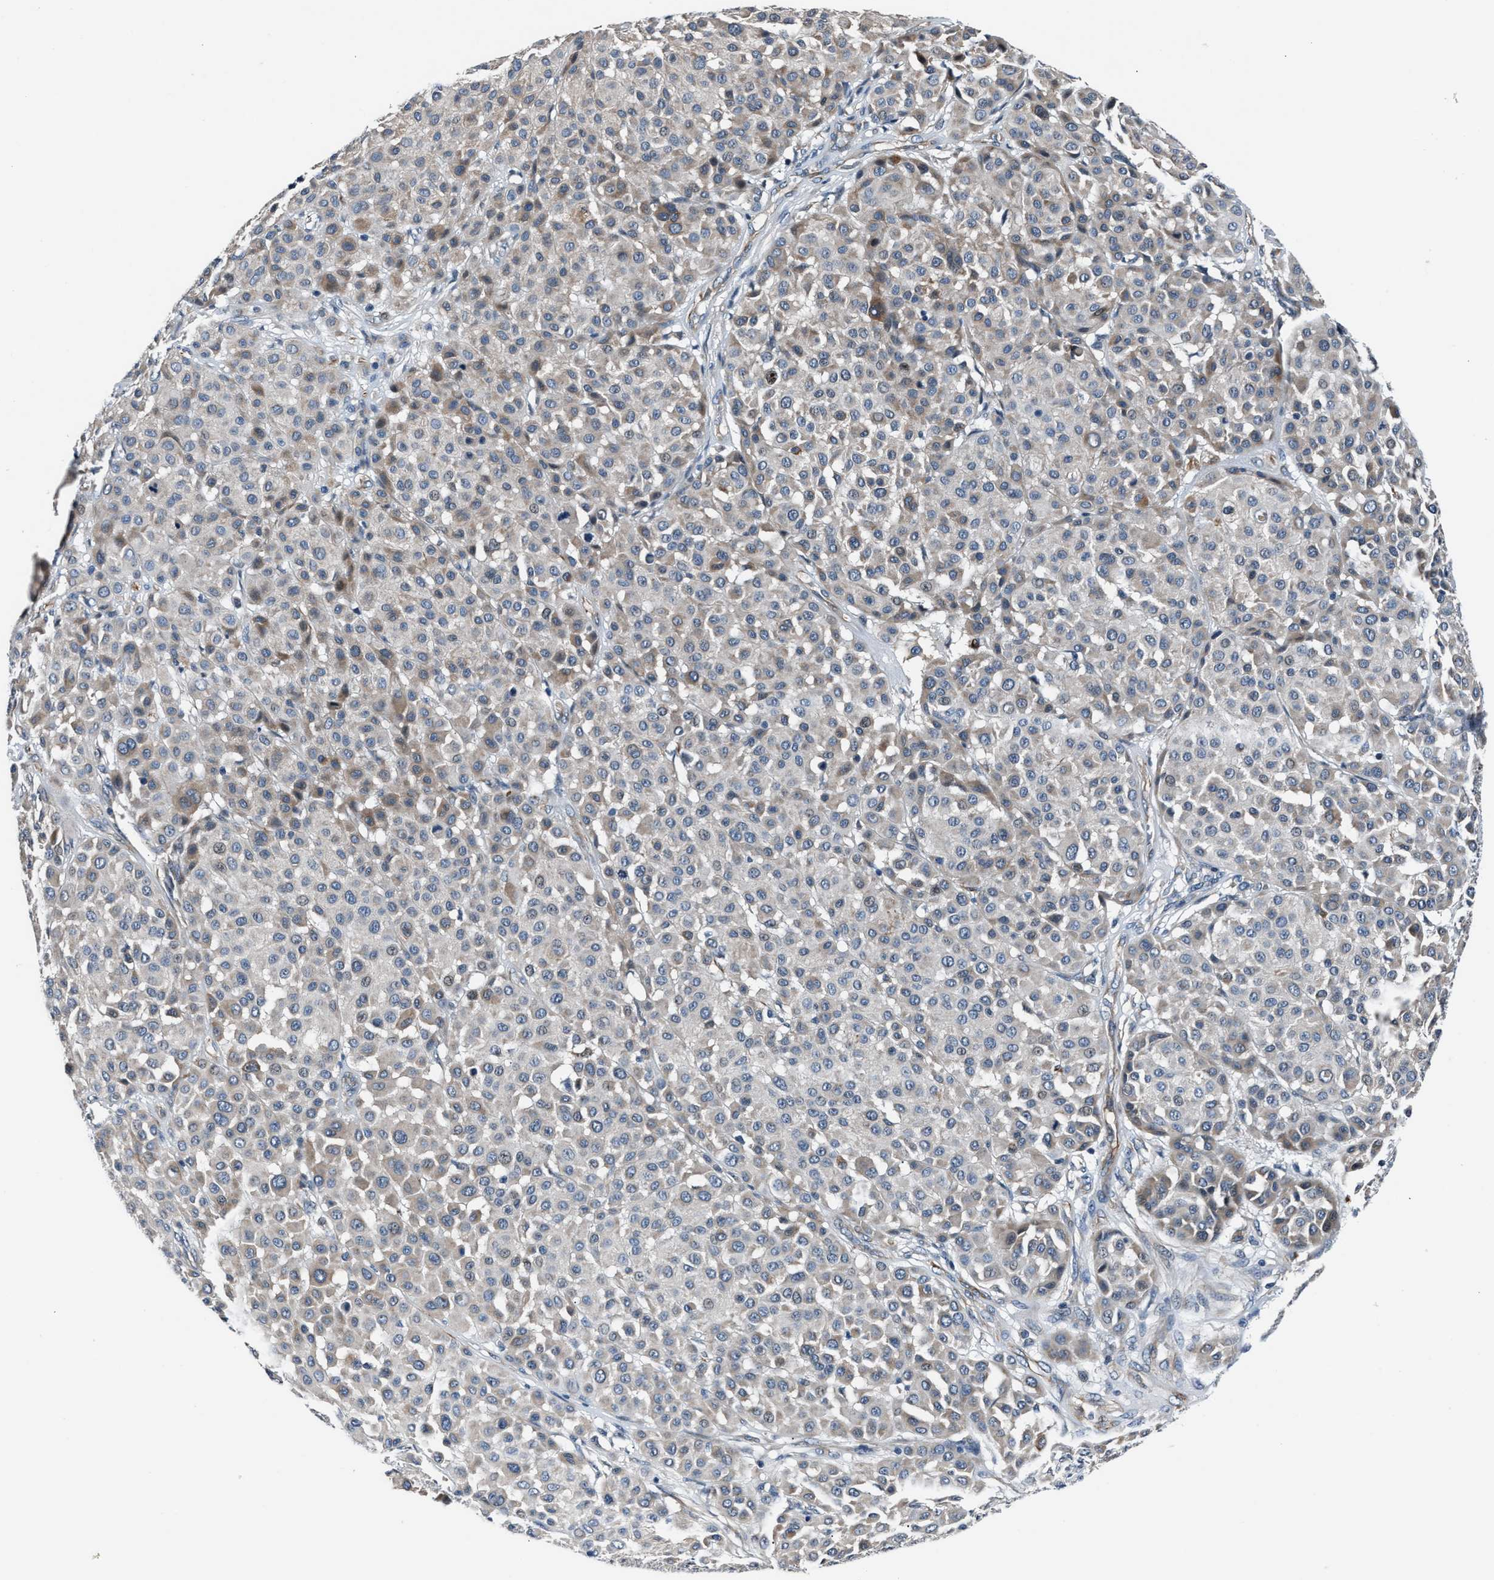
{"staining": {"intensity": "weak", "quantity": "<25%", "location": "cytoplasmic/membranous"}, "tissue": "melanoma", "cell_type": "Tumor cells", "image_type": "cancer", "snomed": [{"axis": "morphology", "description": "Malignant melanoma, Metastatic site"}, {"axis": "topography", "description": "Soft tissue"}], "caption": "Immunohistochemistry micrograph of melanoma stained for a protein (brown), which shows no staining in tumor cells.", "gene": "MPDZ", "patient": {"sex": "male", "age": 41}}